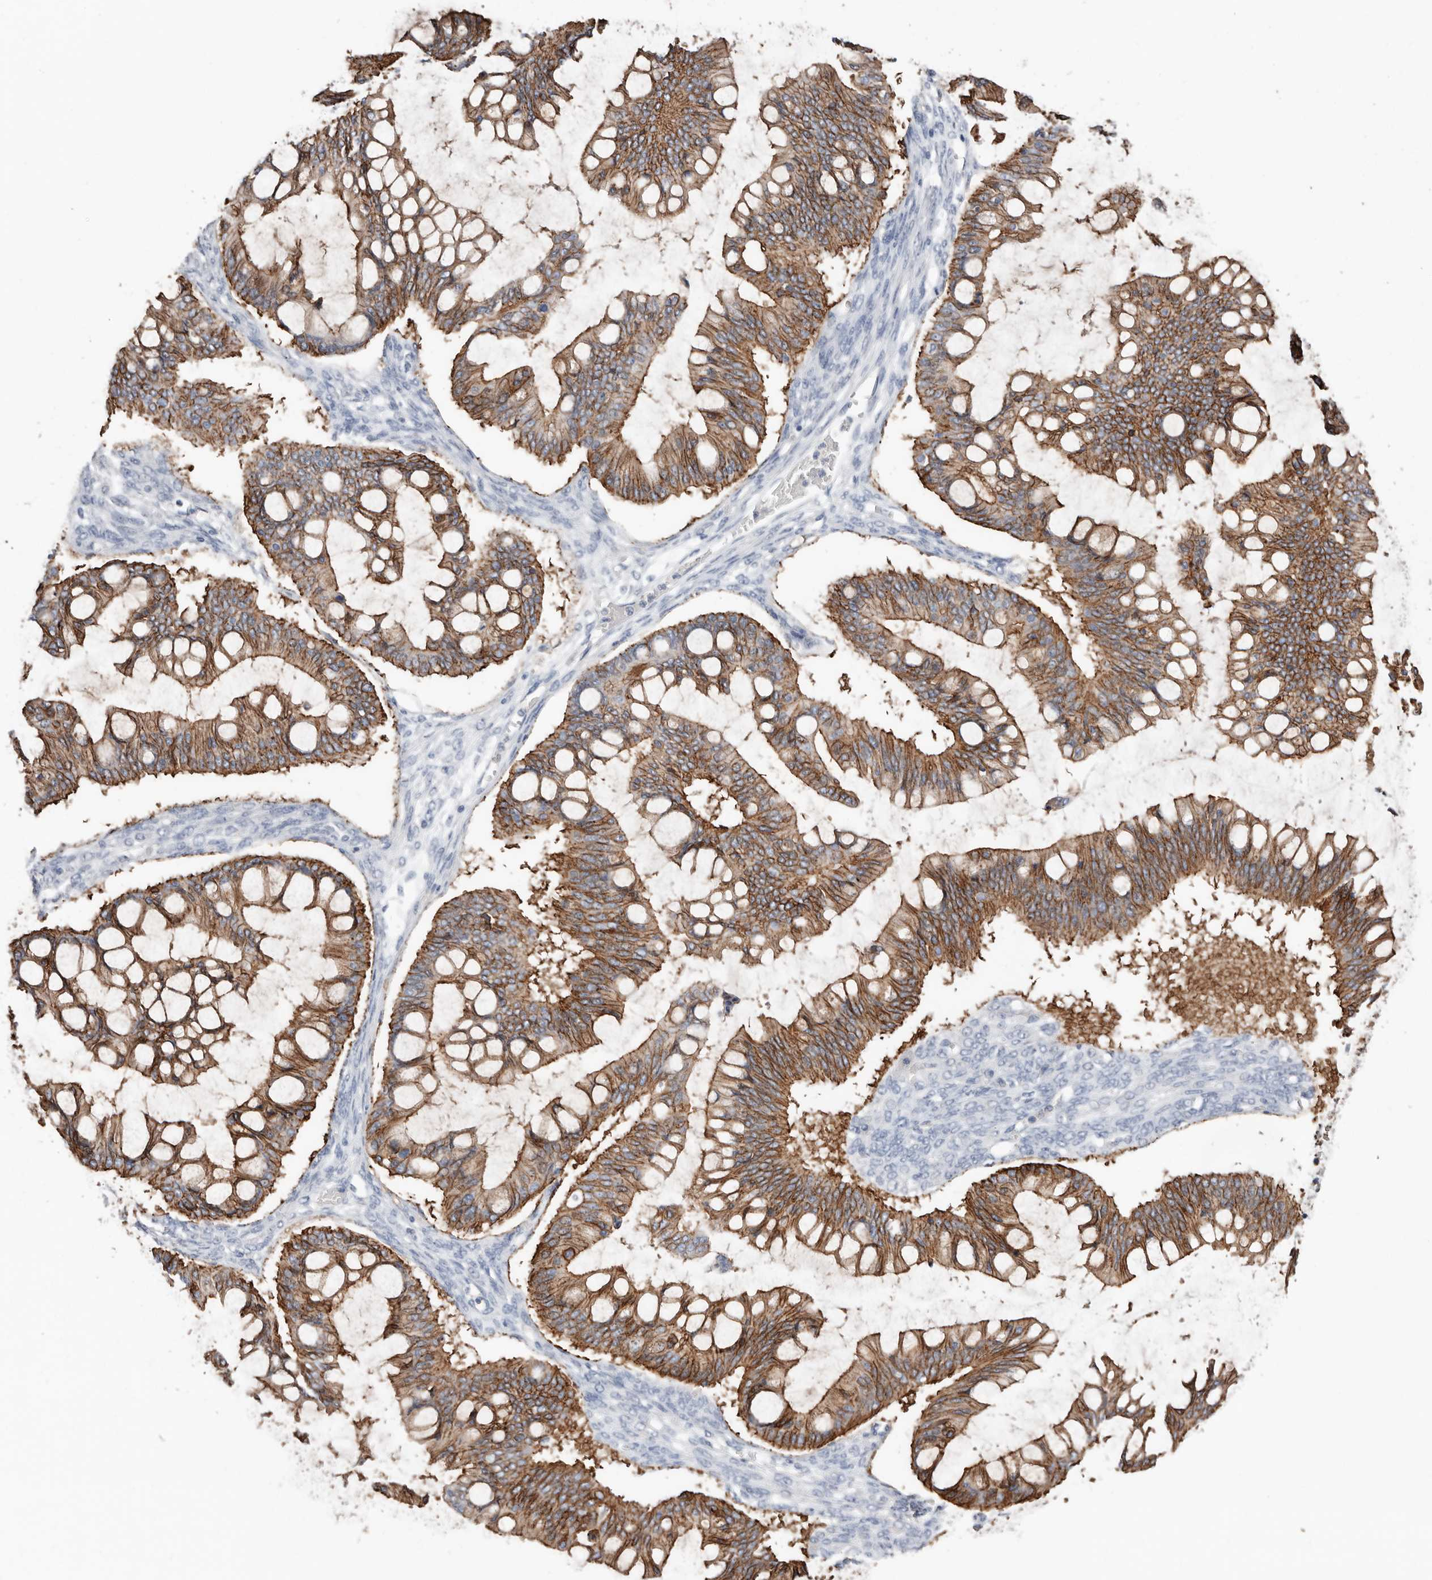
{"staining": {"intensity": "moderate", "quantity": ">75%", "location": "cytoplasmic/membranous"}, "tissue": "ovarian cancer", "cell_type": "Tumor cells", "image_type": "cancer", "snomed": [{"axis": "morphology", "description": "Cystadenocarcinoma, mucinous, NOS"}, {"axis": "topography", "description": "Ovary"}], "caption": "Immunohistochemistry (IHC) of human ovarian cancer displays medium levels of moderate cytoplasmic/membranous expression in approximately >75% of tumor cells.", "gene": "S100A14", "patient": {"sex": "female", "age": 73}}